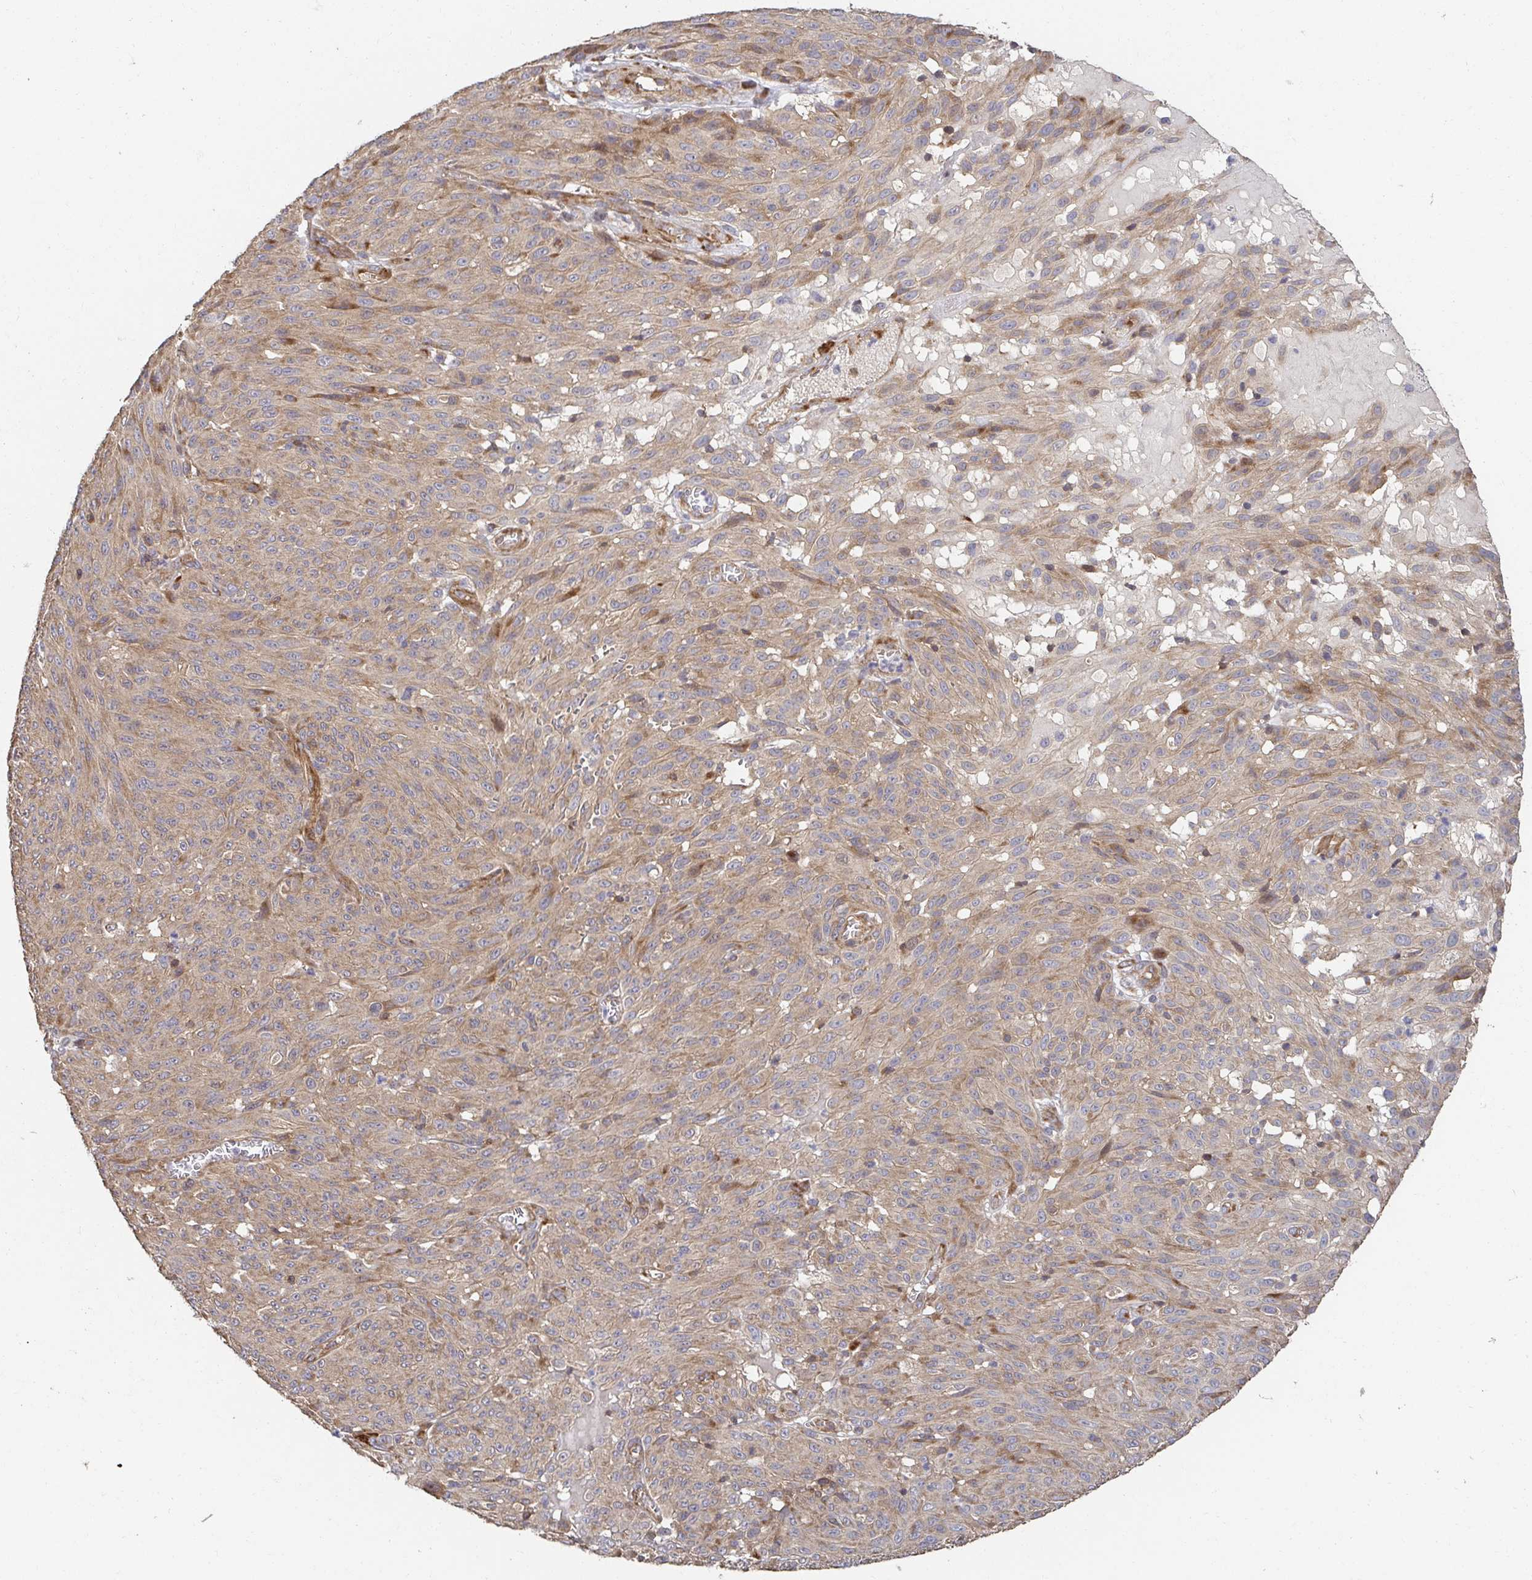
{"staining": {"intensity": "moderate", "quantity": ">75%", "location": "cytoplasmic/membranous,nuclear"}, "tissue": "melanoma", "cell_type": "Tumor cells", "image_type": "cancer", "snomed": [{"axis": "morphology", "description": "Malignant melanoma, NOS"}, {"axis": "topography", "description": "Skin"}], "caption": "A high-resolution histopathology image shows immunohistochemistry (IHC) staining of malignant melanoma, which demonstrates moderate cytoplasmic/membranous and nuclear expression in about >75% of tumor cells.", "gene": "APBB1", "patient": {"sex": "male", "age": 85}}